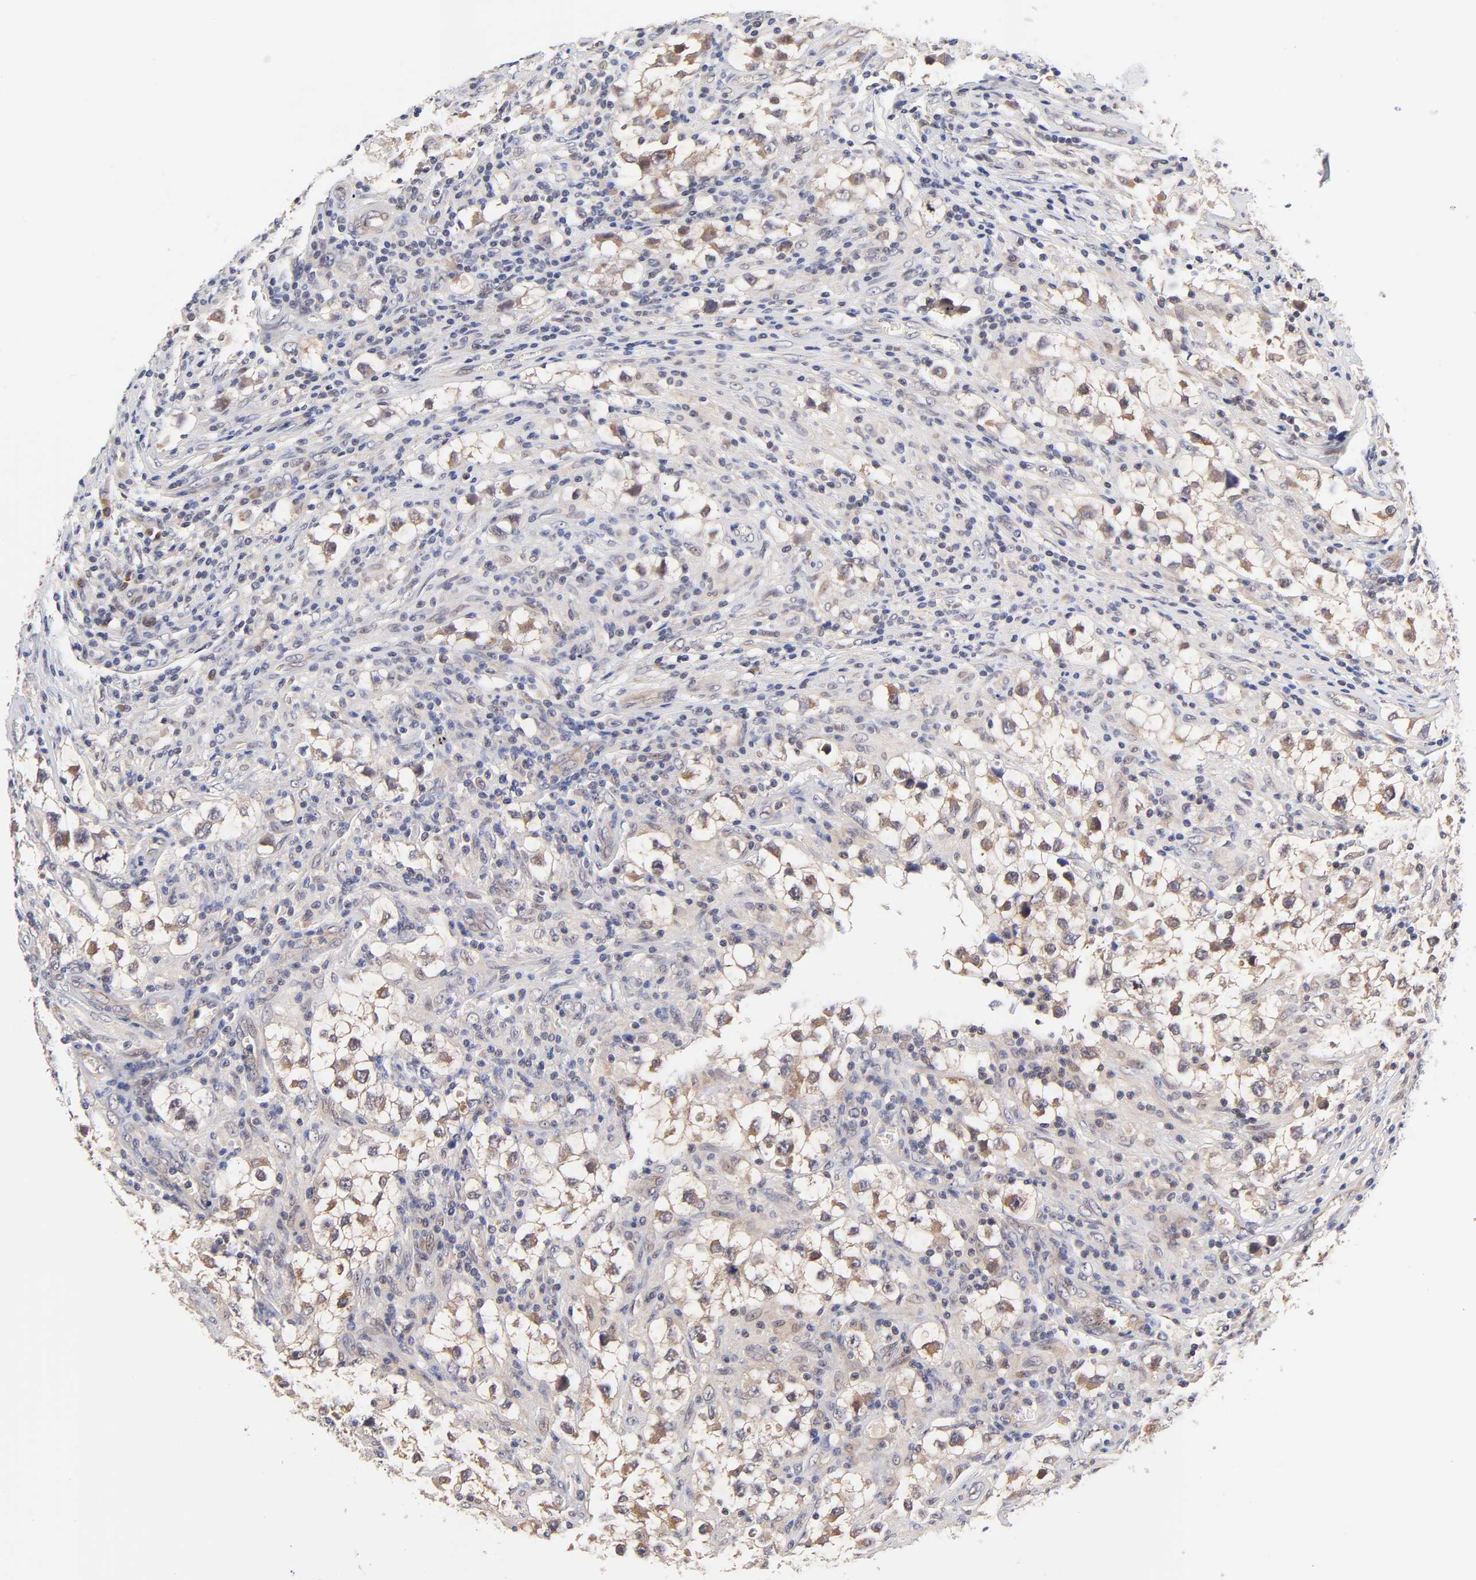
{"staining": {"intensity": "weak", "quantity": "25%-75%", "location": "cytoplasmic/membranous,nuclear"}, "tissue": "testis cancer", "cell_type": "Tumor cells", "image_type": "cancer", "snomed": [{"axis": "morphology", "description": "Seminoma, NOS"}, {"axis": "topography", "description": "Testis"}], "caption": "Seminoma (testis) stained with immunohistochemistry displays weak cytoplasmic/membranous and nuclear staining in about 25%-75% of tumor cells.", "gene": "TXNL1", "patient": {"sex": "male", "age": 32}}